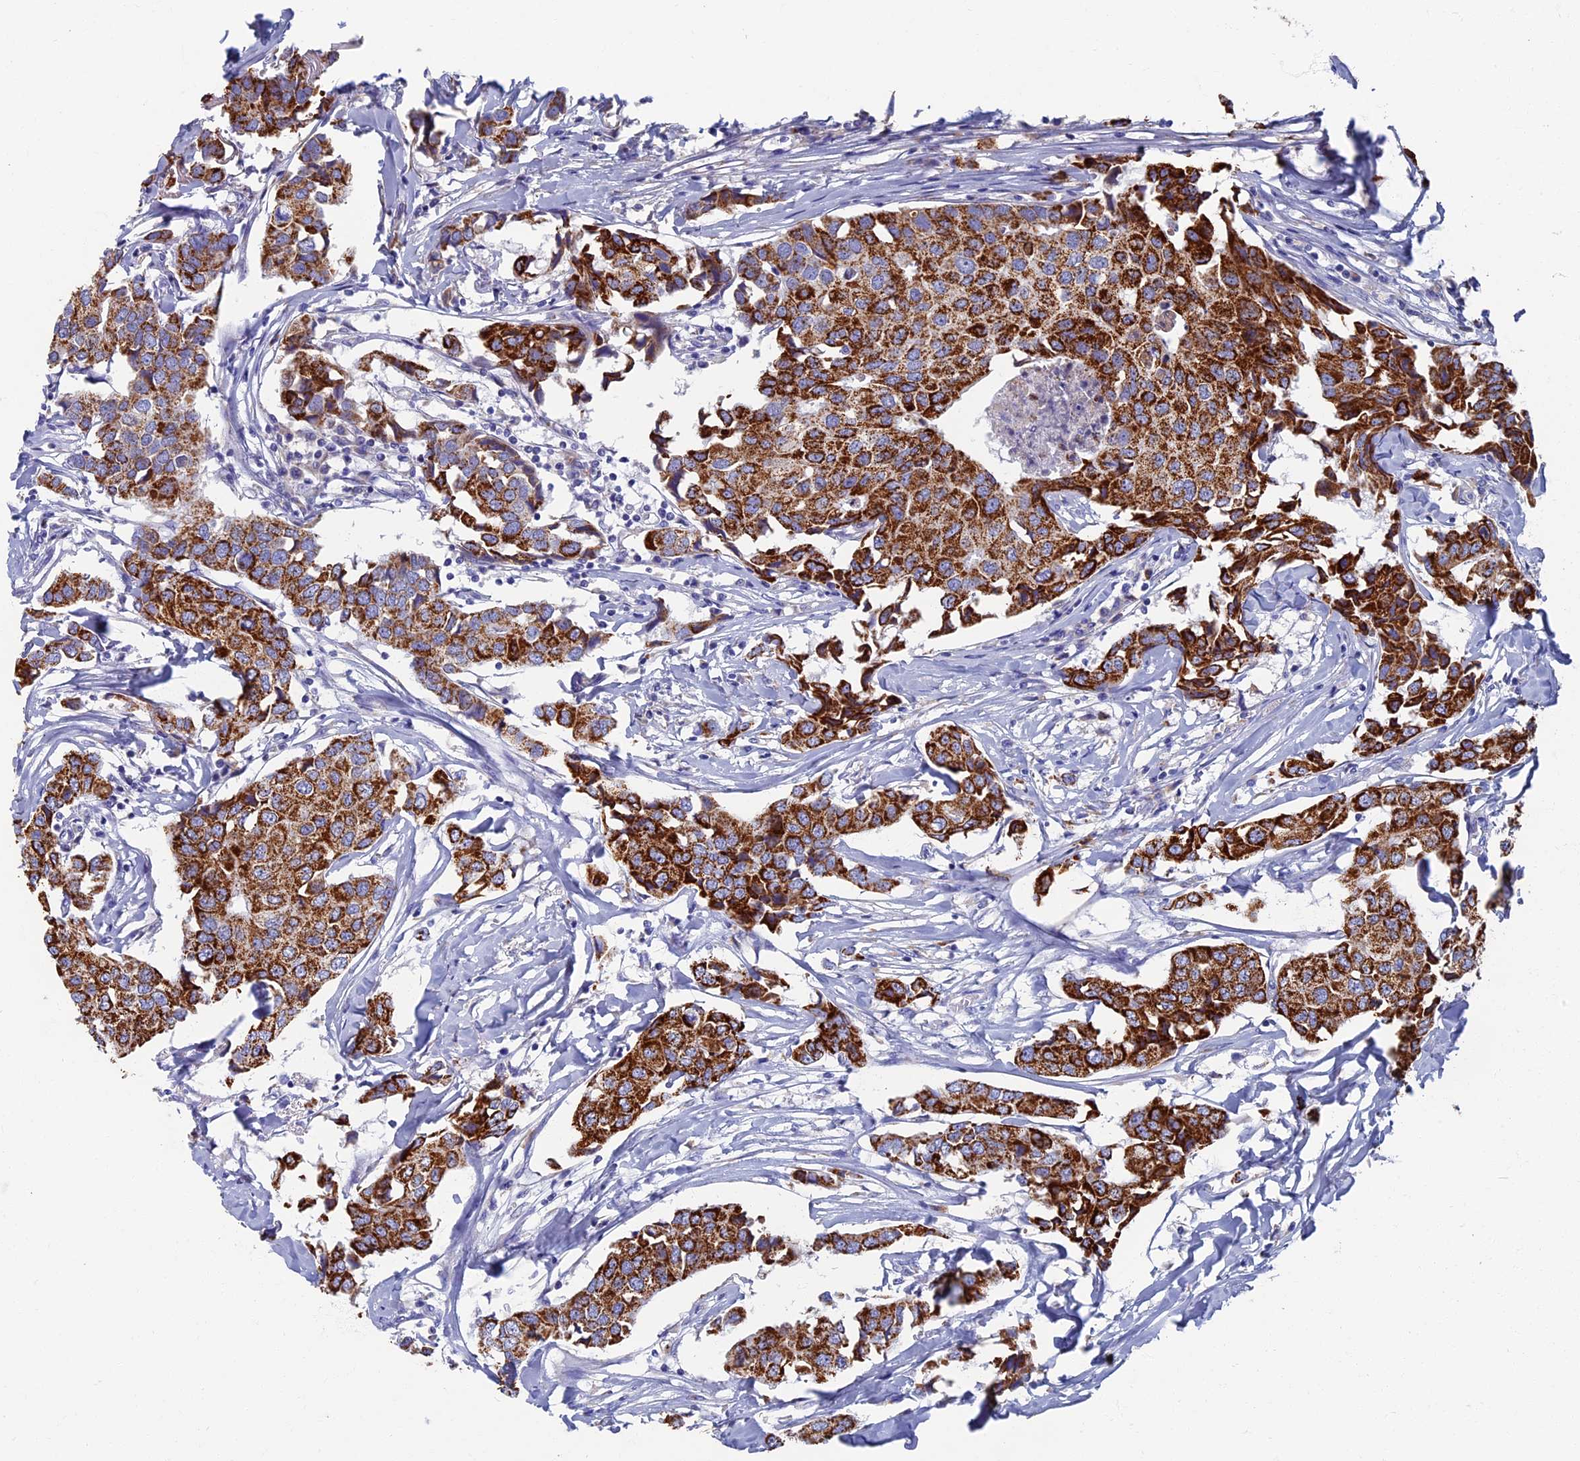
{"staining": {"intensity": "strong", "quantity": ">75%", "location": "cytoplasmic/membranous"}, "tissue": "breast cancer", "cell_type": "Tumor cells", "image_type": "cancer", "snomed": [{"axis": "morphology", "description": "Duct carcinoma"}, {"axis": "topography", "description": "Breast"}], "caption": "Breast cancer tissue exhibits strong cytoplasmic/membranous staining in about >75% of tumor cells, visualized by immunohistochemistry.", "gene": "OAT", "patient": {"sex": "female", "age": 80}}